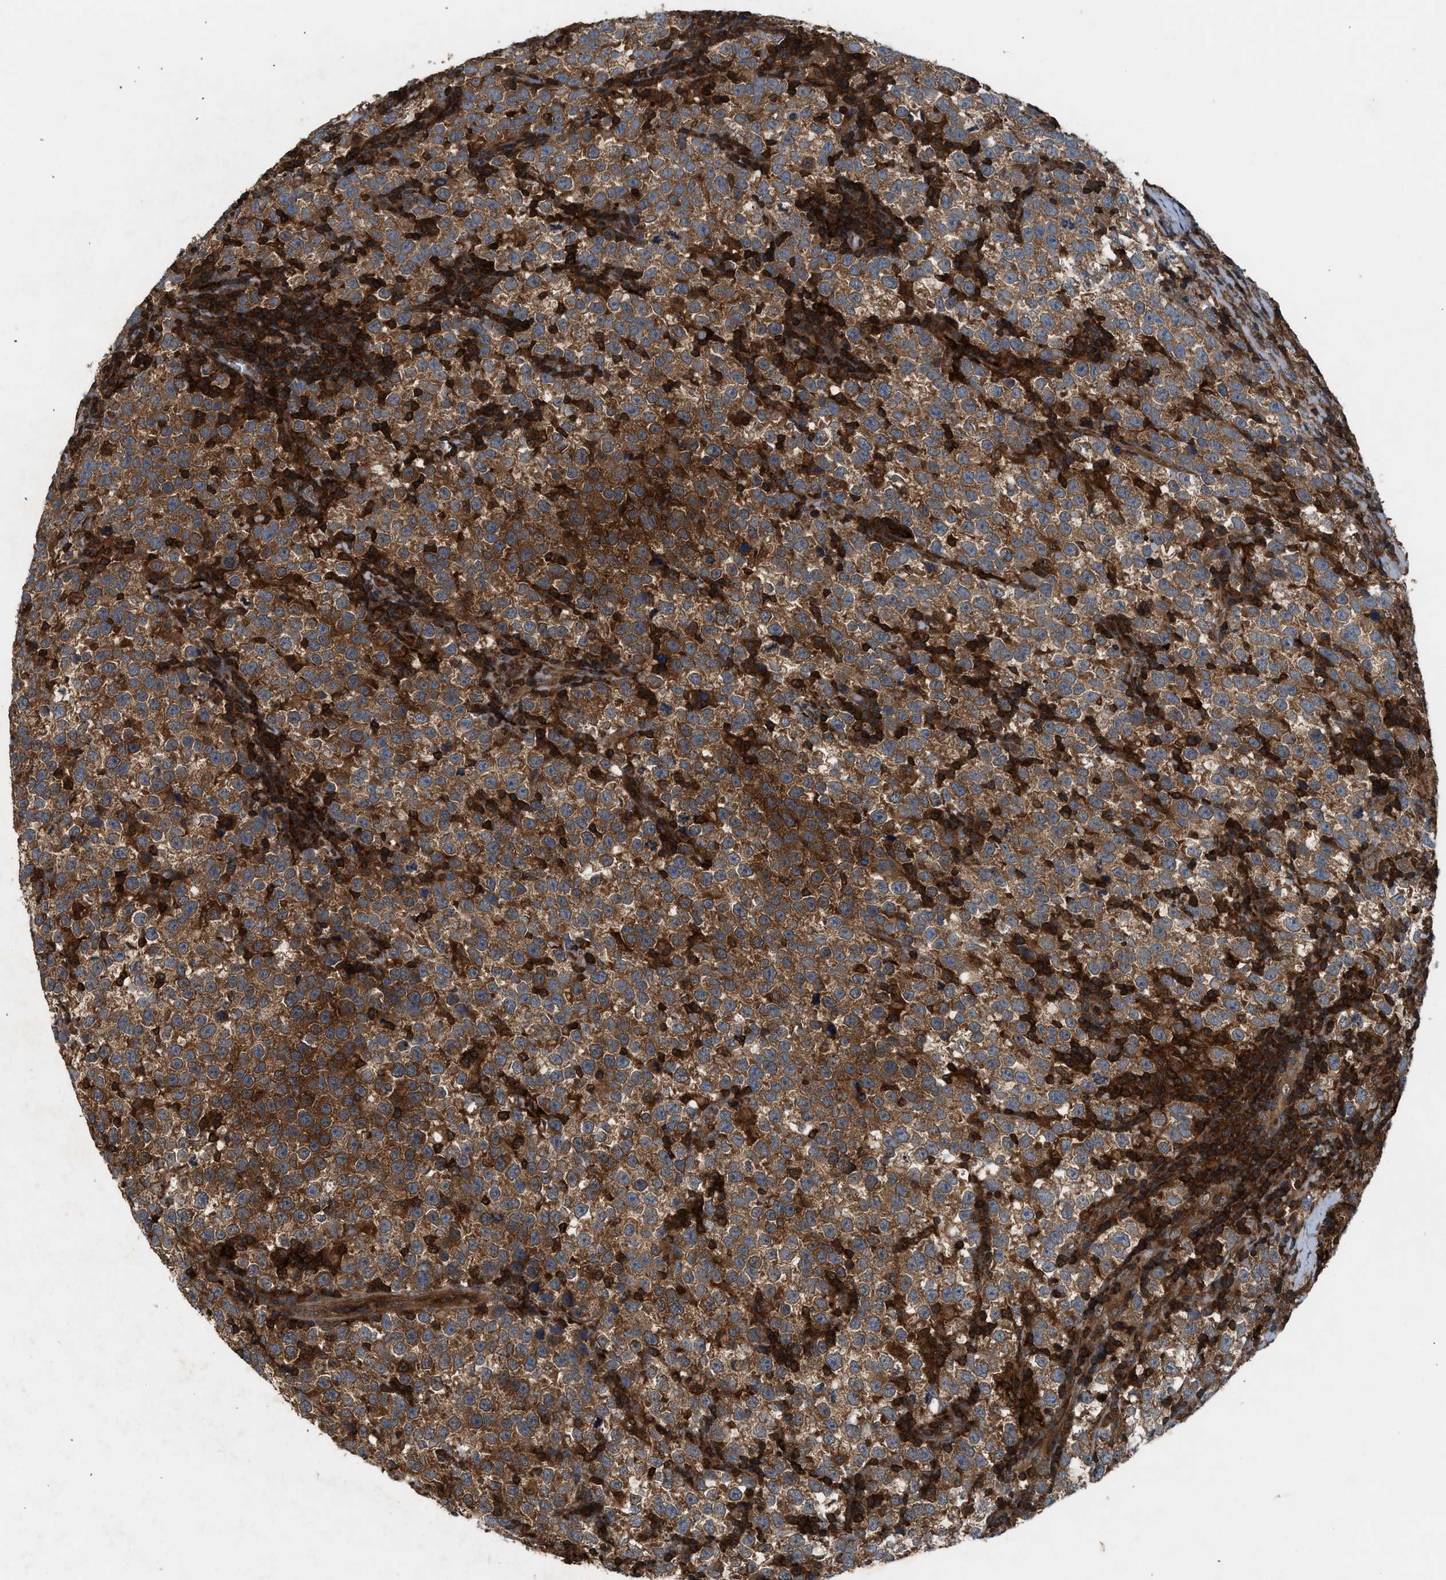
{"staining": {"intensity": "moderate", "quantity": ">75%", "location": "cytoplasmic/membranous"}, "tissue": "testis cancer", "cell_type": "Tumor cells", "image_type": "cancer", "snomed": [{"axis": "morphology", "description": "Seminoma, NOS"}, {"axis": "topography", "description": "Testis"}], "caption": "Human seminoma (testis) stained with a brown dye demonstrates moderate cytoplasmic/membranous positive staining in about >75% of tumor cells.", "gene": "OXSR1", "patient": {"sex": "male", "age": 43}}